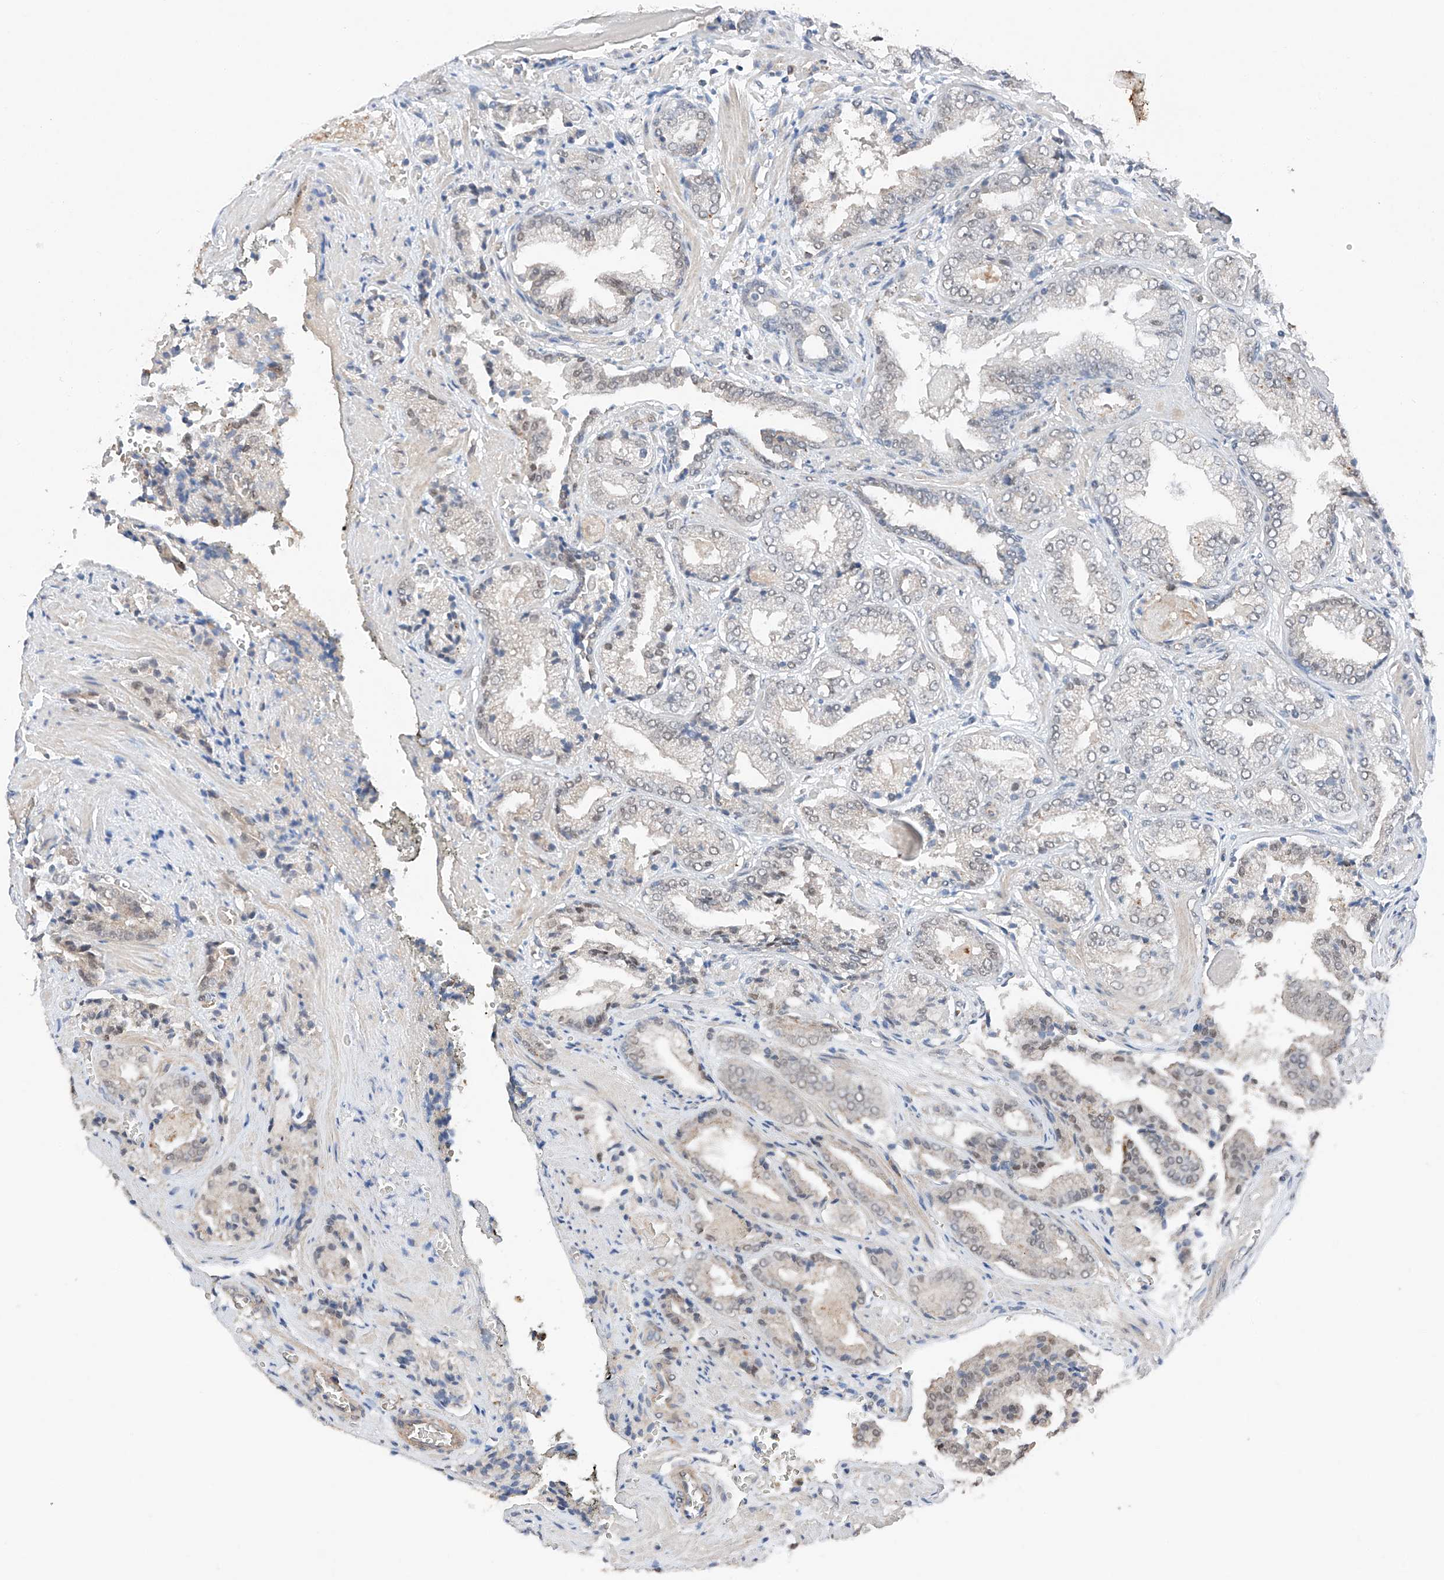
{"staining": {"intensity": "weak", "quantity": "<25%", "location": "nuclear"}, "tissue": "prostate cancer", "cell_type": "Tumor cells", "image_type": "cancer", "snomed": [{"axis": "morphology", "description": "Adenocarcinoma, High grade"}, {"axis": "topography", "description": "Prostate"}], "caption": "Immunohistochemistry of human prostate high-grade adenocarcinoma shows no staining in tumor cells.", "gene": "TBX4", "patient": {"sex": "male", "age": 71}}